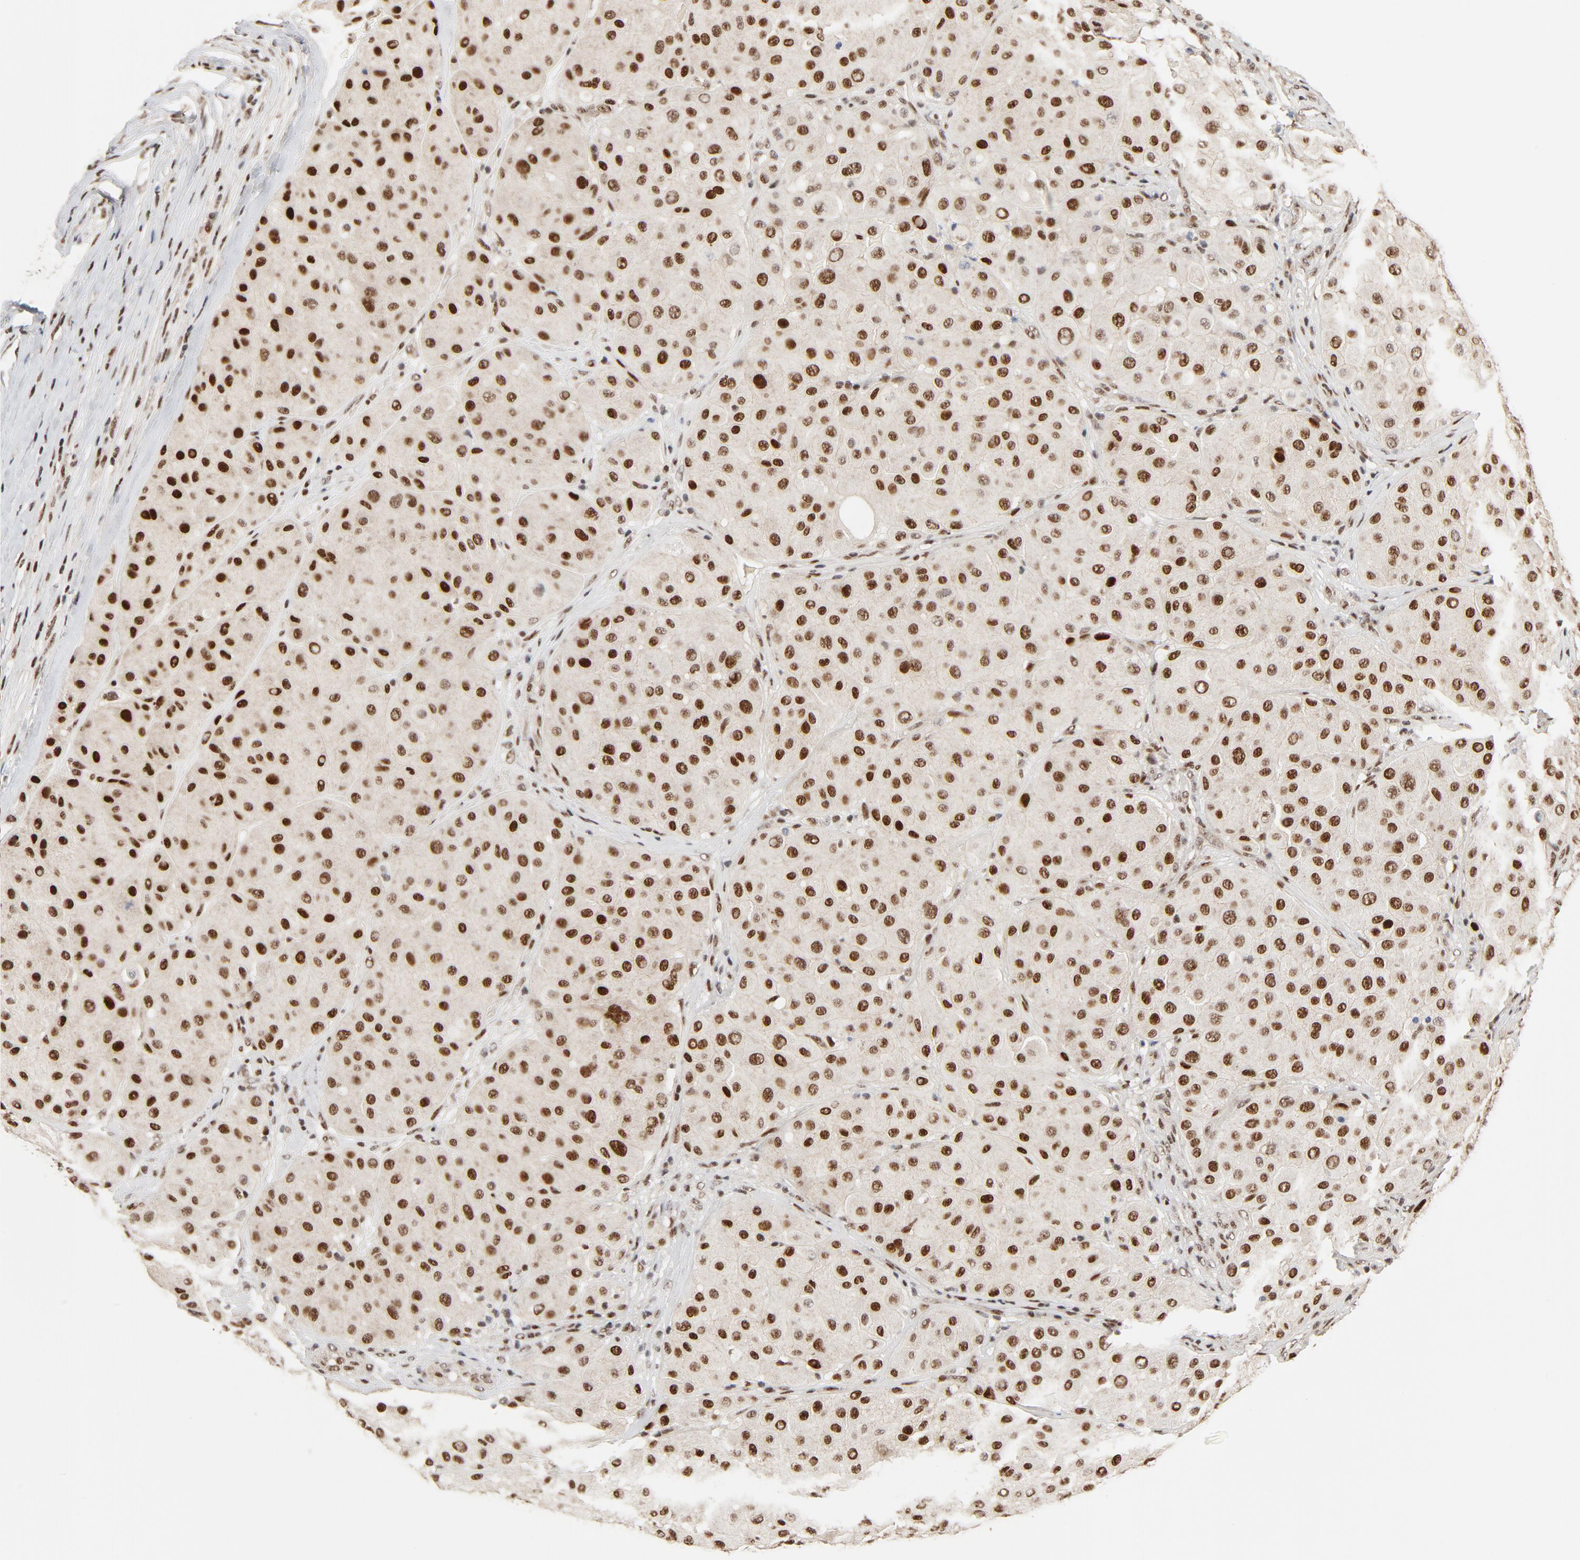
{"staining": {"intensity": "strong", "quantity": ">75%", "location": "nuclear"}, "tissue": "melanoma", "cell_type": "Tumor cells", "image_type": "cancer", "snomed": [{"axis": "morphology", "description": "Normal tissue, NOS"}, {"axis": "morphology", "description": "Malignant melanoma, Metastatic site"}, {"axis": "topography", "description": "Skin"}], "caption": "This is an image of immunohistochemistry staining of melanoma, which shows strong staining in the nuclear of tumor cells.", "gene": "GTF2I", "patient": {"sex": "male", "age": 41}}